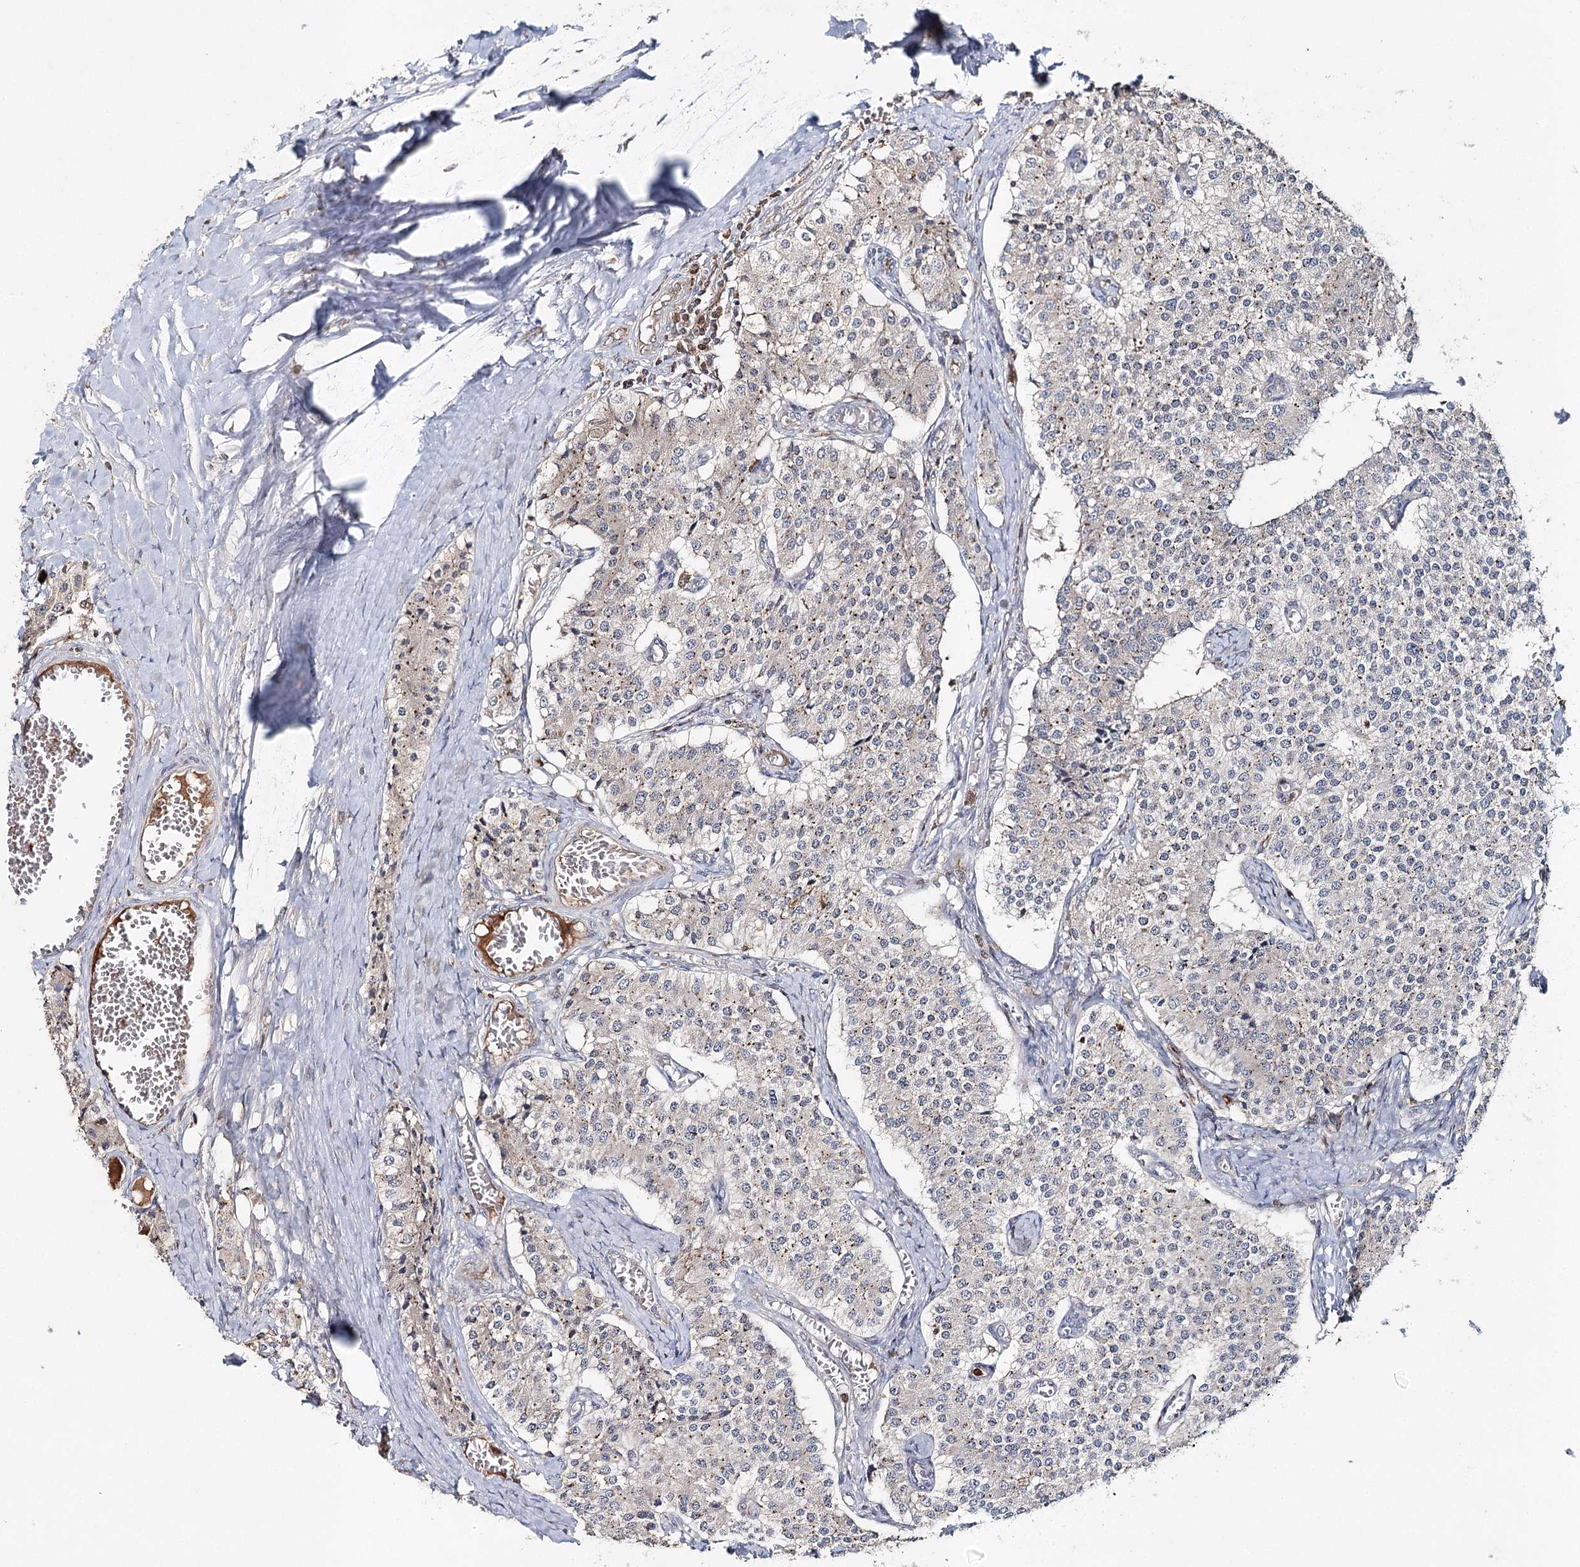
{"staining": {"intensity": "negative", "quantity": "none", "location": "none"}, "tissue": "carcinoid", "cell_type": "Tumor cells", "image_type": "cancer", "snomed": [{"axis": "morphology", "description": "Carcinoid, malignant, NOS"}, {"axis": "topography", "description": "Colon"}], "caption": "Immunohistochemistry (IHC) micrograph of neoplastic tissue: carcinoid stained with DAB (3,3'-diaminobenzidine) demonstrates no significant protein staining in tumor cells.", "gene": "SLC41A2", "patient": {"sex": "female", "age": 52}}